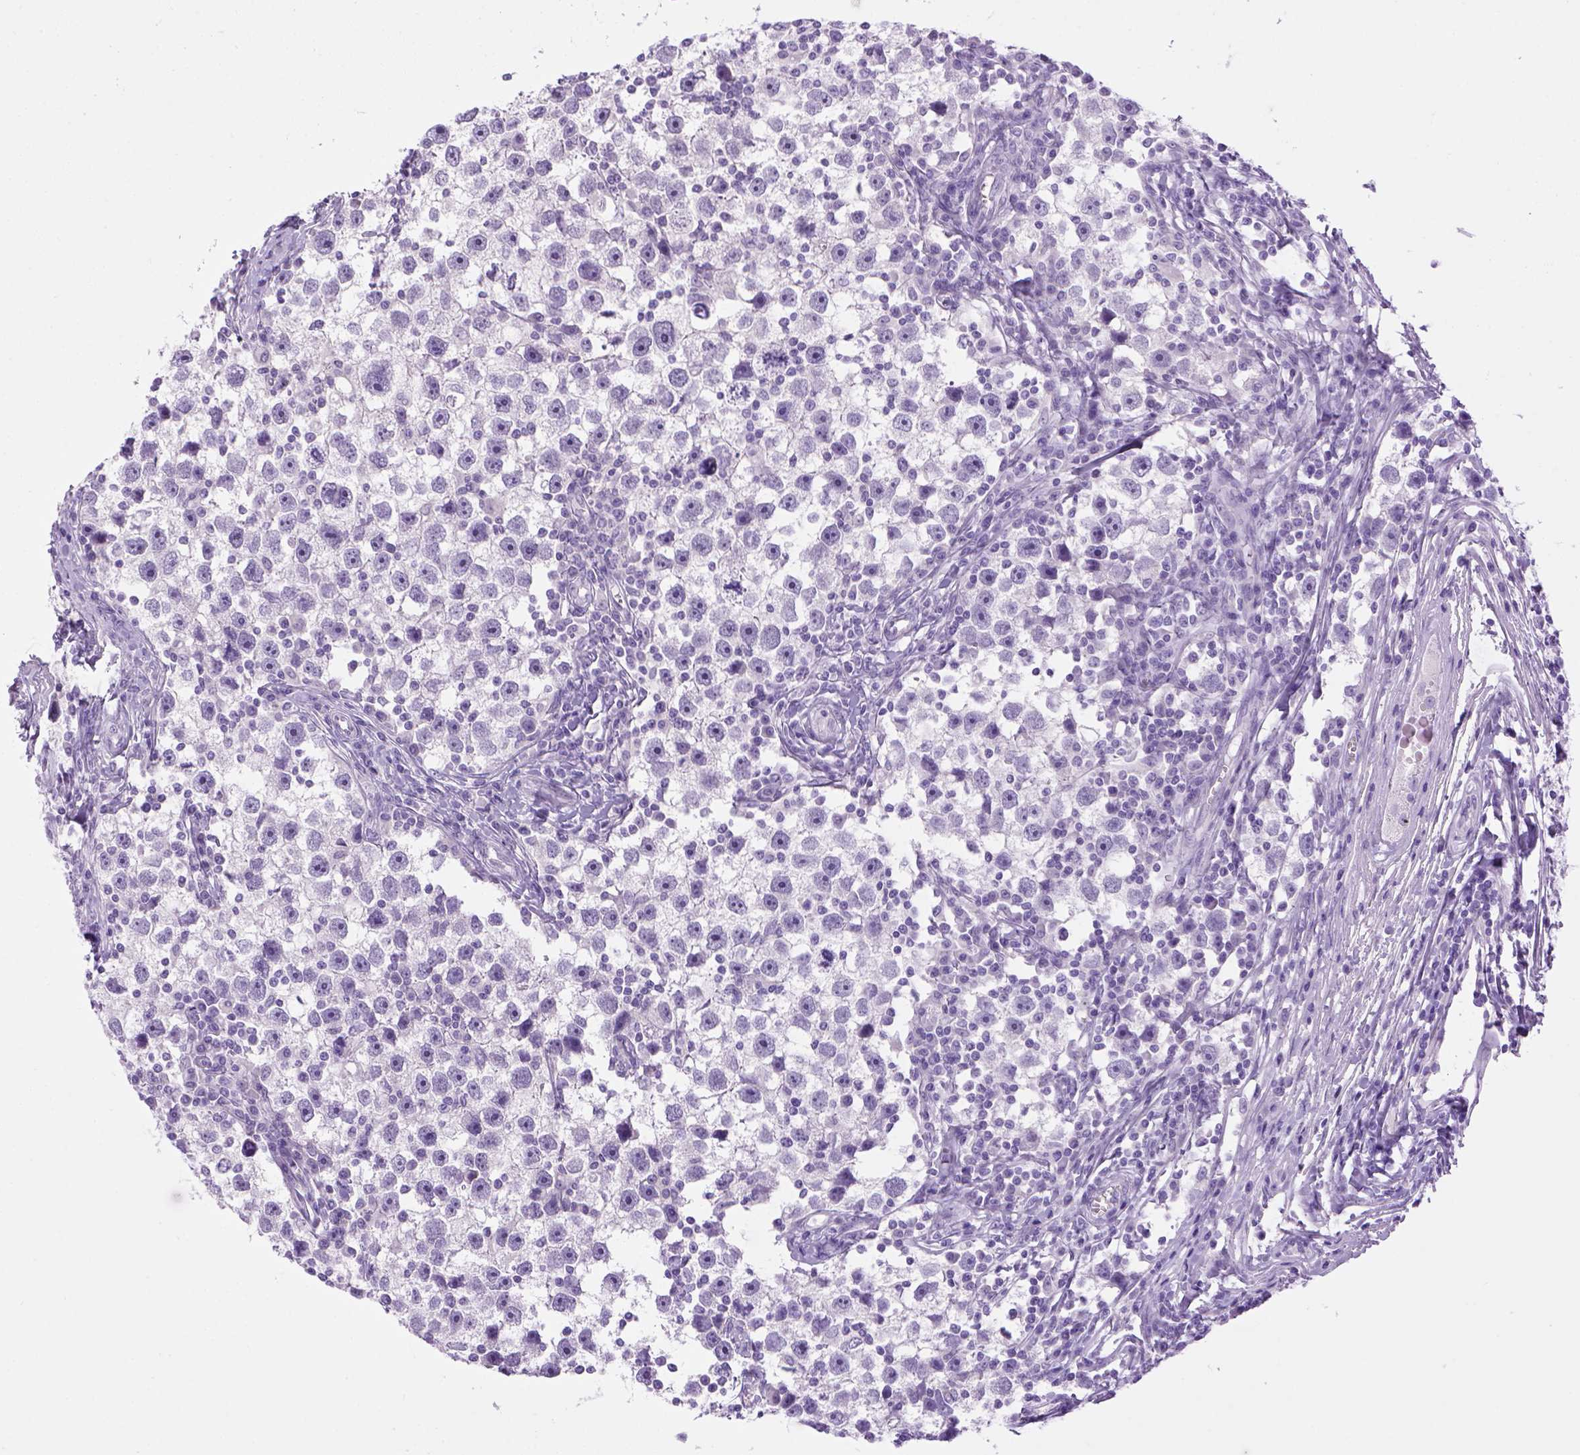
{"staining": {"intensity": "negative", "quantity": "none", "location": "none"}, "tissue": "testis cancer", "cell_type": "Tumor cells", "image_type": "cancer", "snomed": [{"axis": "morphology", "description": "Seminoma, NOS"}, {"axis": "topography", "description": "Testis"}], "caption": "A histopathology image of human testis cancer is negative for staining in tumor cells.", "gene": "SGCG", "patient": {"sex": "male", "age": 30}}